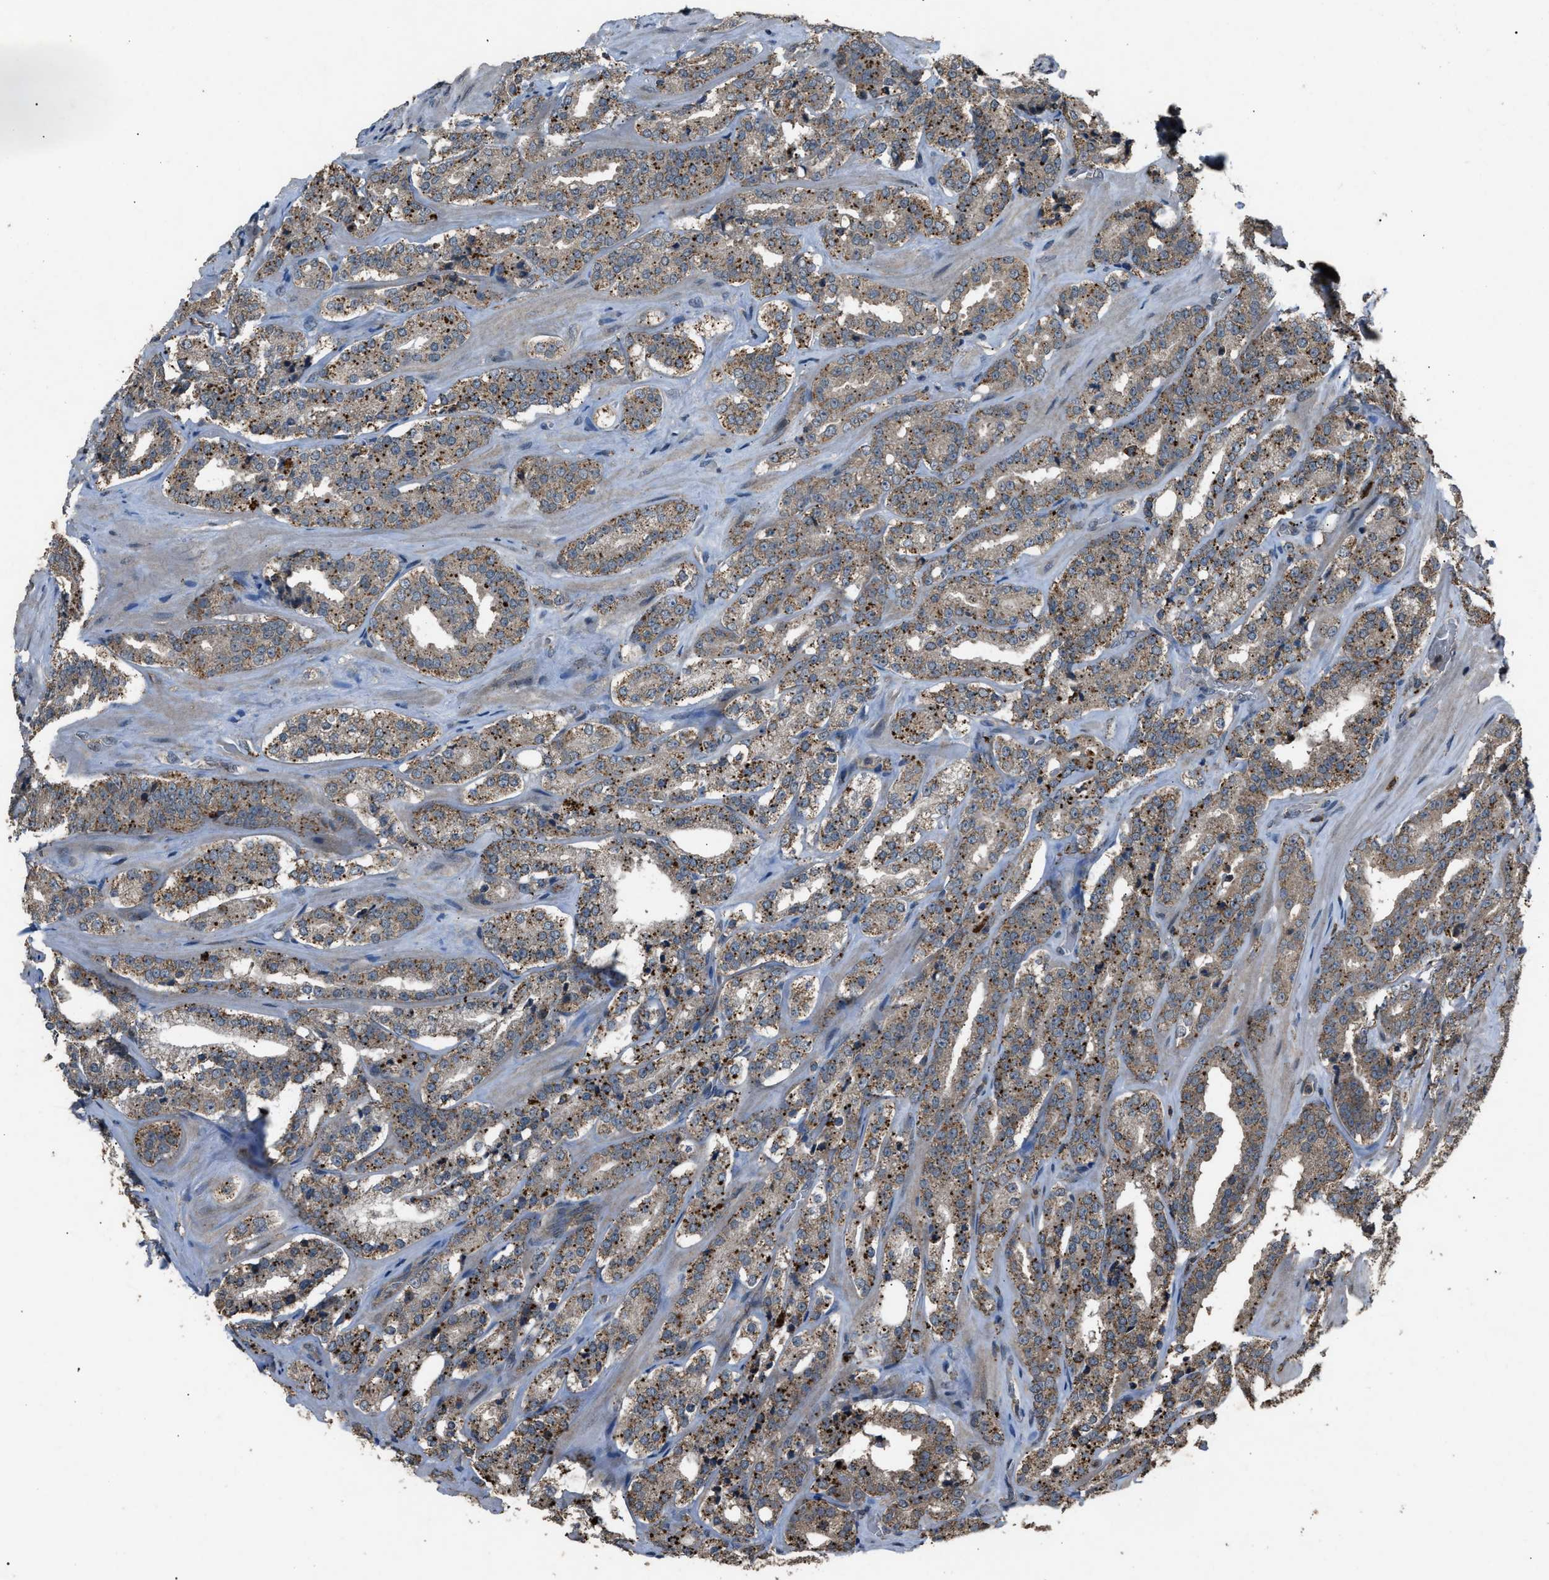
{"staining": {"intensity": "moderate", "quantity": ">75%", "location": "cytoplasmic/membranous"}, "tissue": "prostate cancer", "cell_type": "Tumor cells", "image_type": "cancer", "snomed": [{"axis": "morphology", "description": "Adenocarcinoma, High grade"}, {"axis": "topography", "description": "Prostate"}], "caption": "The photomicrograph shows immunohistochemical staining of prostate cancer (adenocarcinoma (high-grade)). There is moderate cytoplasmic/membranous positivity is appreciated in about >75% of tumor cells.", "gene": "PSMD1", "patient": {"sex": "male", "age": 60}}